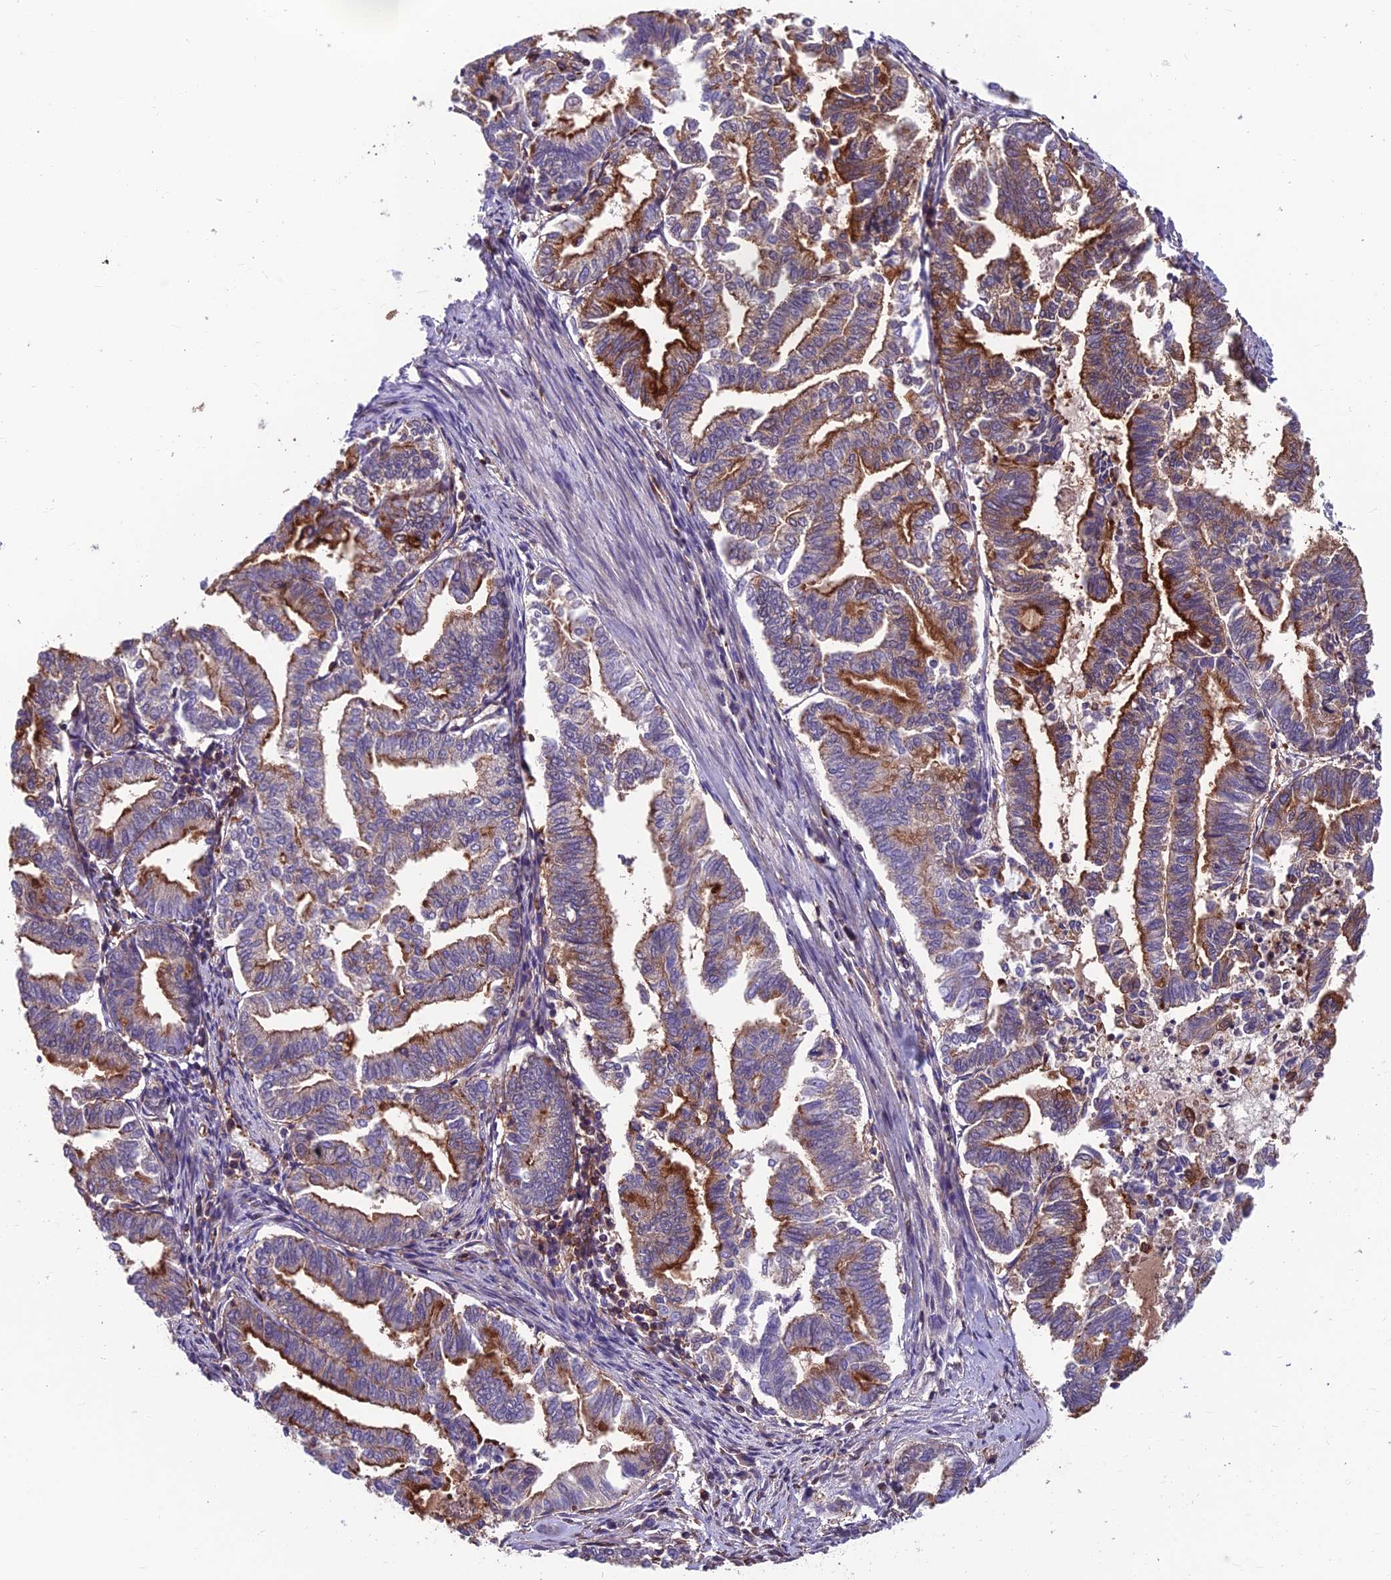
{"staining": {"intensity": "strong", "quantity": "25%-75%", "location": "cytoplasmic/membranous"}, "tissue": "endometrial cancer", "cell_type": "Tumor cells", "image_type": "cancer", "snomed": [{"axis": "morphology", "description": "Adenocarcinoma, NOS"}, {"axis": "topography", "description": "Endometrium"}], "caption": "Adenocarcinoma (endometrial) was stained to show a protein in brown. There is high levels of strong cytoplasmic/membranous expression in approximately 25%-75% of tumor cells.", "gene": "RTN4RL1", "patient": {"sex": "female", "age": 79}}